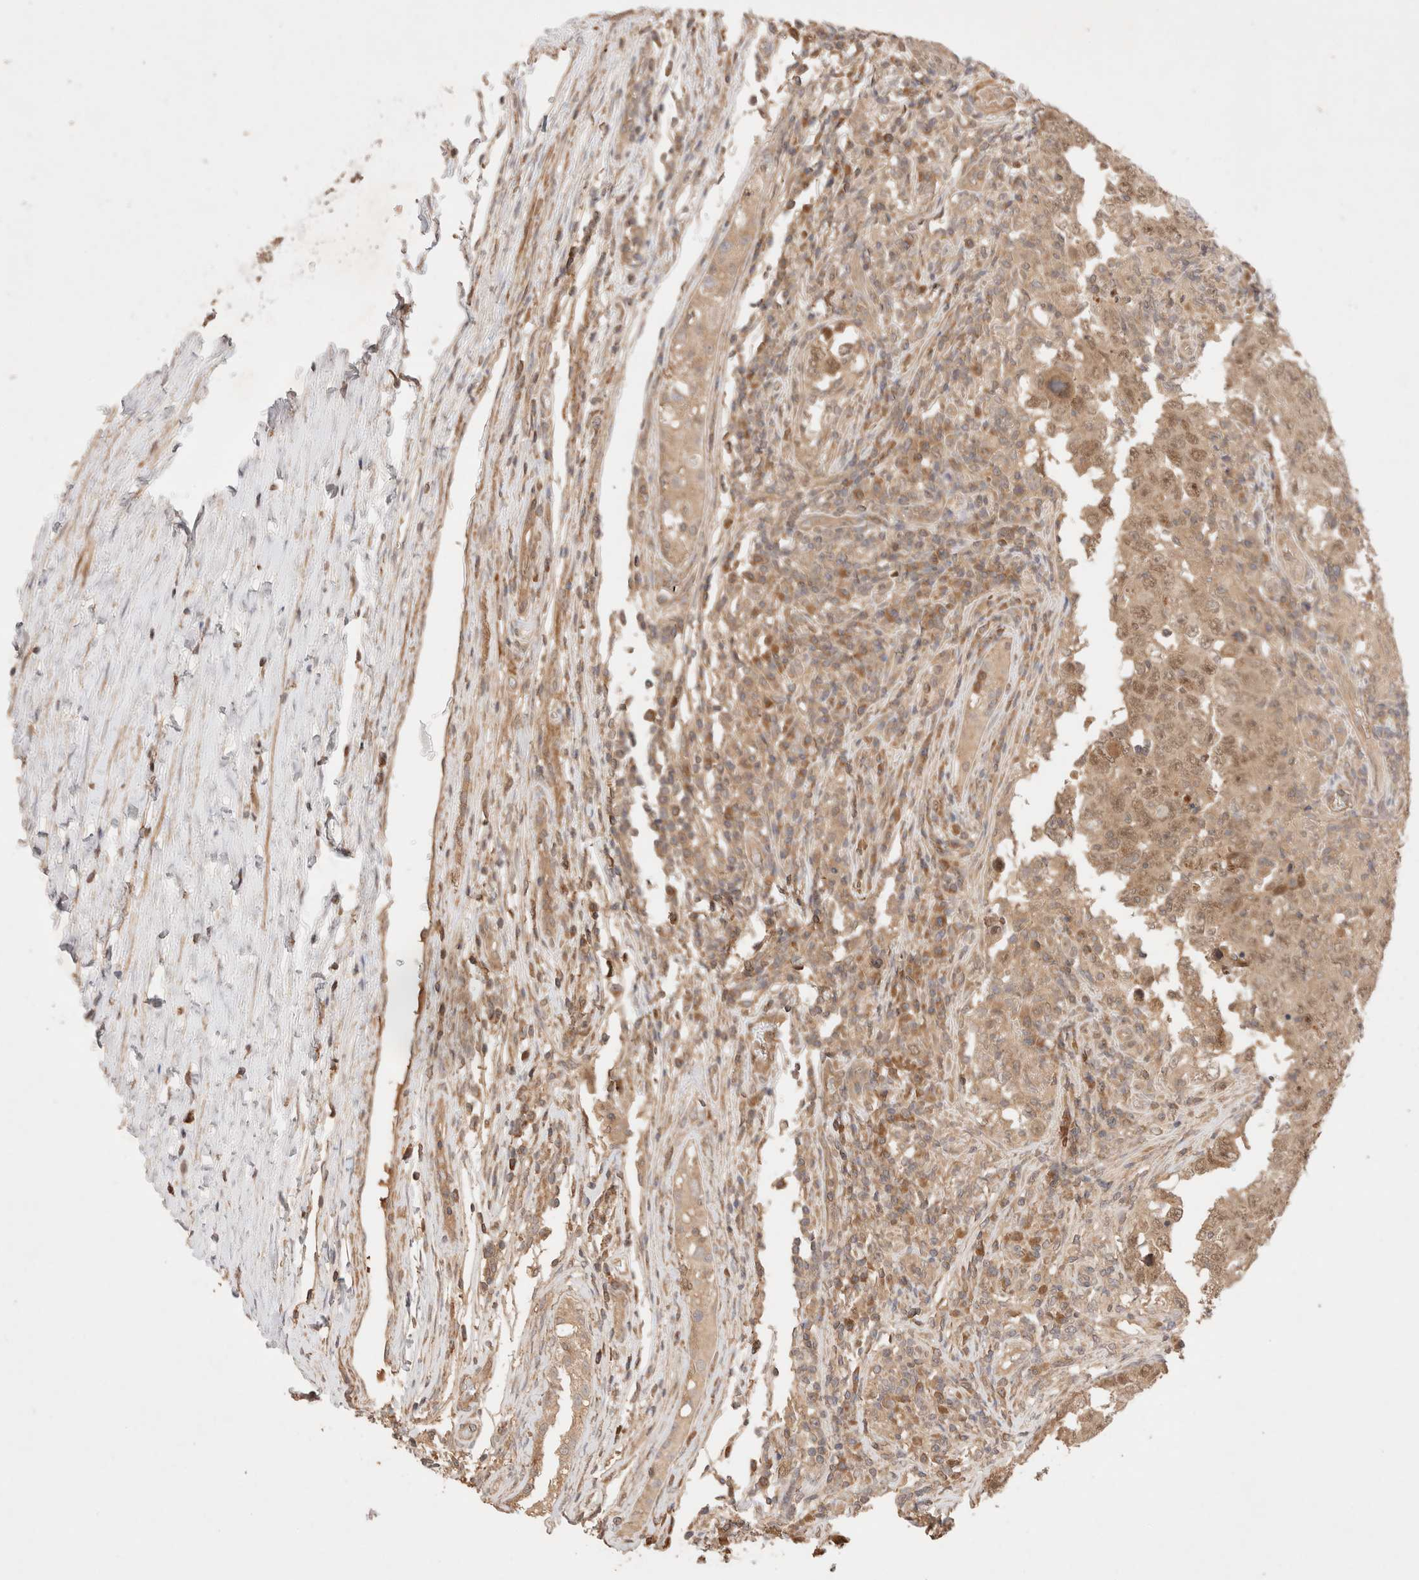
{"staining": {"intensity": "weak", "quantity": ">75%", "location": "cytoplasmic/membranous,nuclear"}, "tissue": "testis cancer", "cell_type": "Tumor cells", "image_type": "cancer", "snomed": [{"axis": "morphology", "description": "Carcinoma, Embryonal, NOS"}, {"axis": "topography", "description": "Testis"}], "caption": "This is a histology image of immunohistochemistry (IHC) staining of testis cancer (embryonal carcinoma), which shows weak positivity in the cytoplasmic/membranous and nuclear of tumor cells.", "gene": "CARNMT1", "patient": {"sex": "male", "age": 26}}